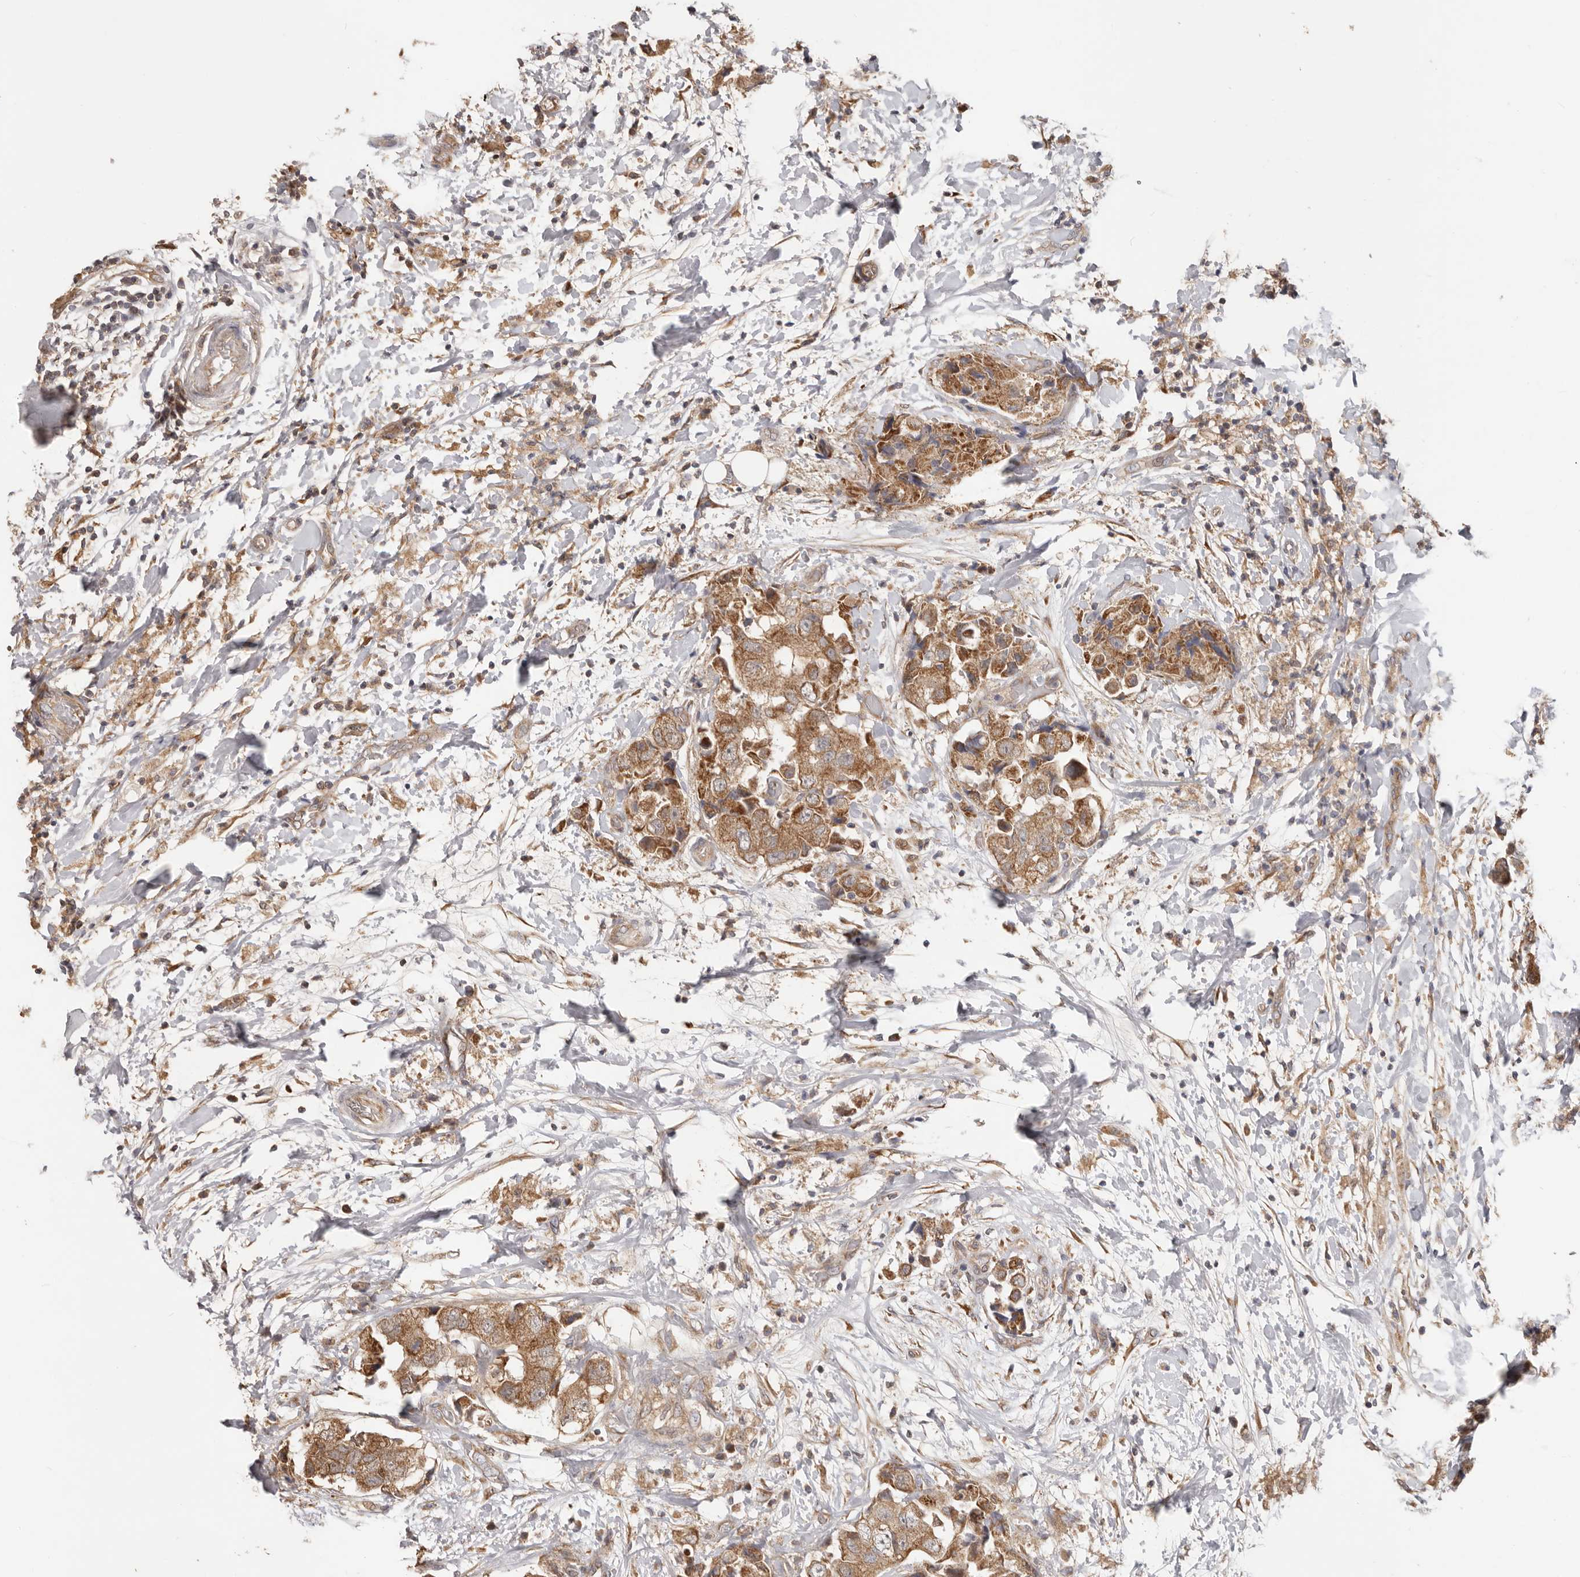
{"staining": {"intensity": "moderate", "quantity": ">75%", "location": "cytoplasmic/membranous"}, "tissue": "breast cancer", "cell_type": "Tumor cells", "image_type": "cancer", "snomed": [{"axis": "morphology", "description": "Normal tissue, NOS"}, {"axis": "morphology", "description": "Duct carcinoma"}, {"axis": "topography", "description": "Breast"}], "caption": "Protein staining of infiltrating ductal carcinoma (breast) tissue displays moderate cytoplasmic/membranous staining in approximately >75% of tumor cells.", "gene": "LRP6", "patient": {"sex": "female", "age": 62}}